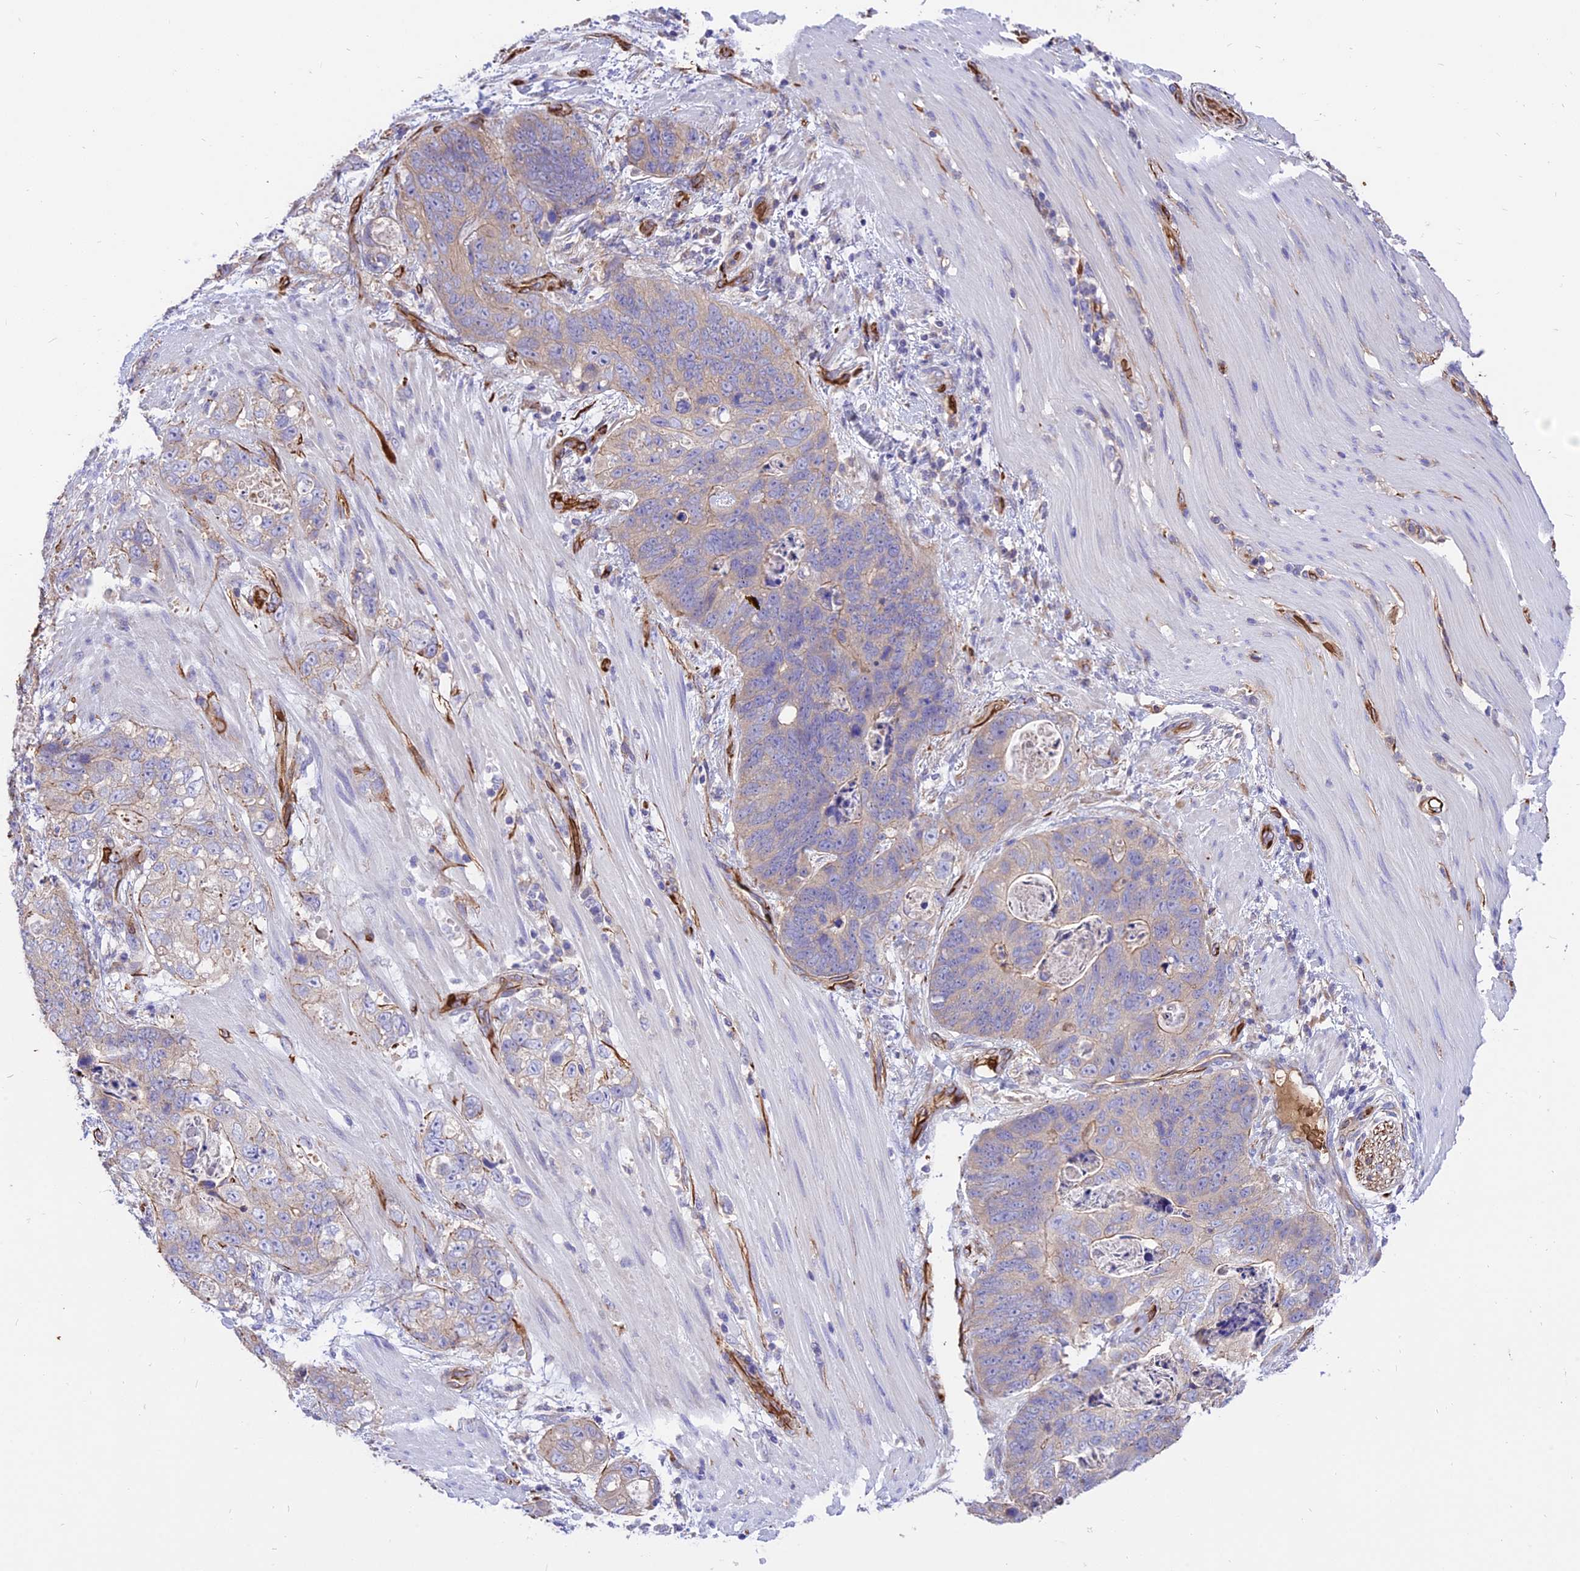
{"staining": {"intensity": "negative", "quantity": "none", "location": "none"}, "tissue": "stomach cancer", "cell_type": "Tumor cells", "image_type": "cancer", "snomed": [{"axis": "morphology", "description": "Normal tissue, NOS"}, {"axis": "morphology", "description": "Adenocarcinoma, NOS"}, {"axis": "topography", "description": "Stomach"}], "caption": "IHC histopathology image of adenocarcinoma (stomach) stained for a protein (brown), which shows no expression in tumor cells. (DAB immunohistochemistry, high magnification).", "gene": "TTC4", "patient": {"sex": "female", "age": 89}}